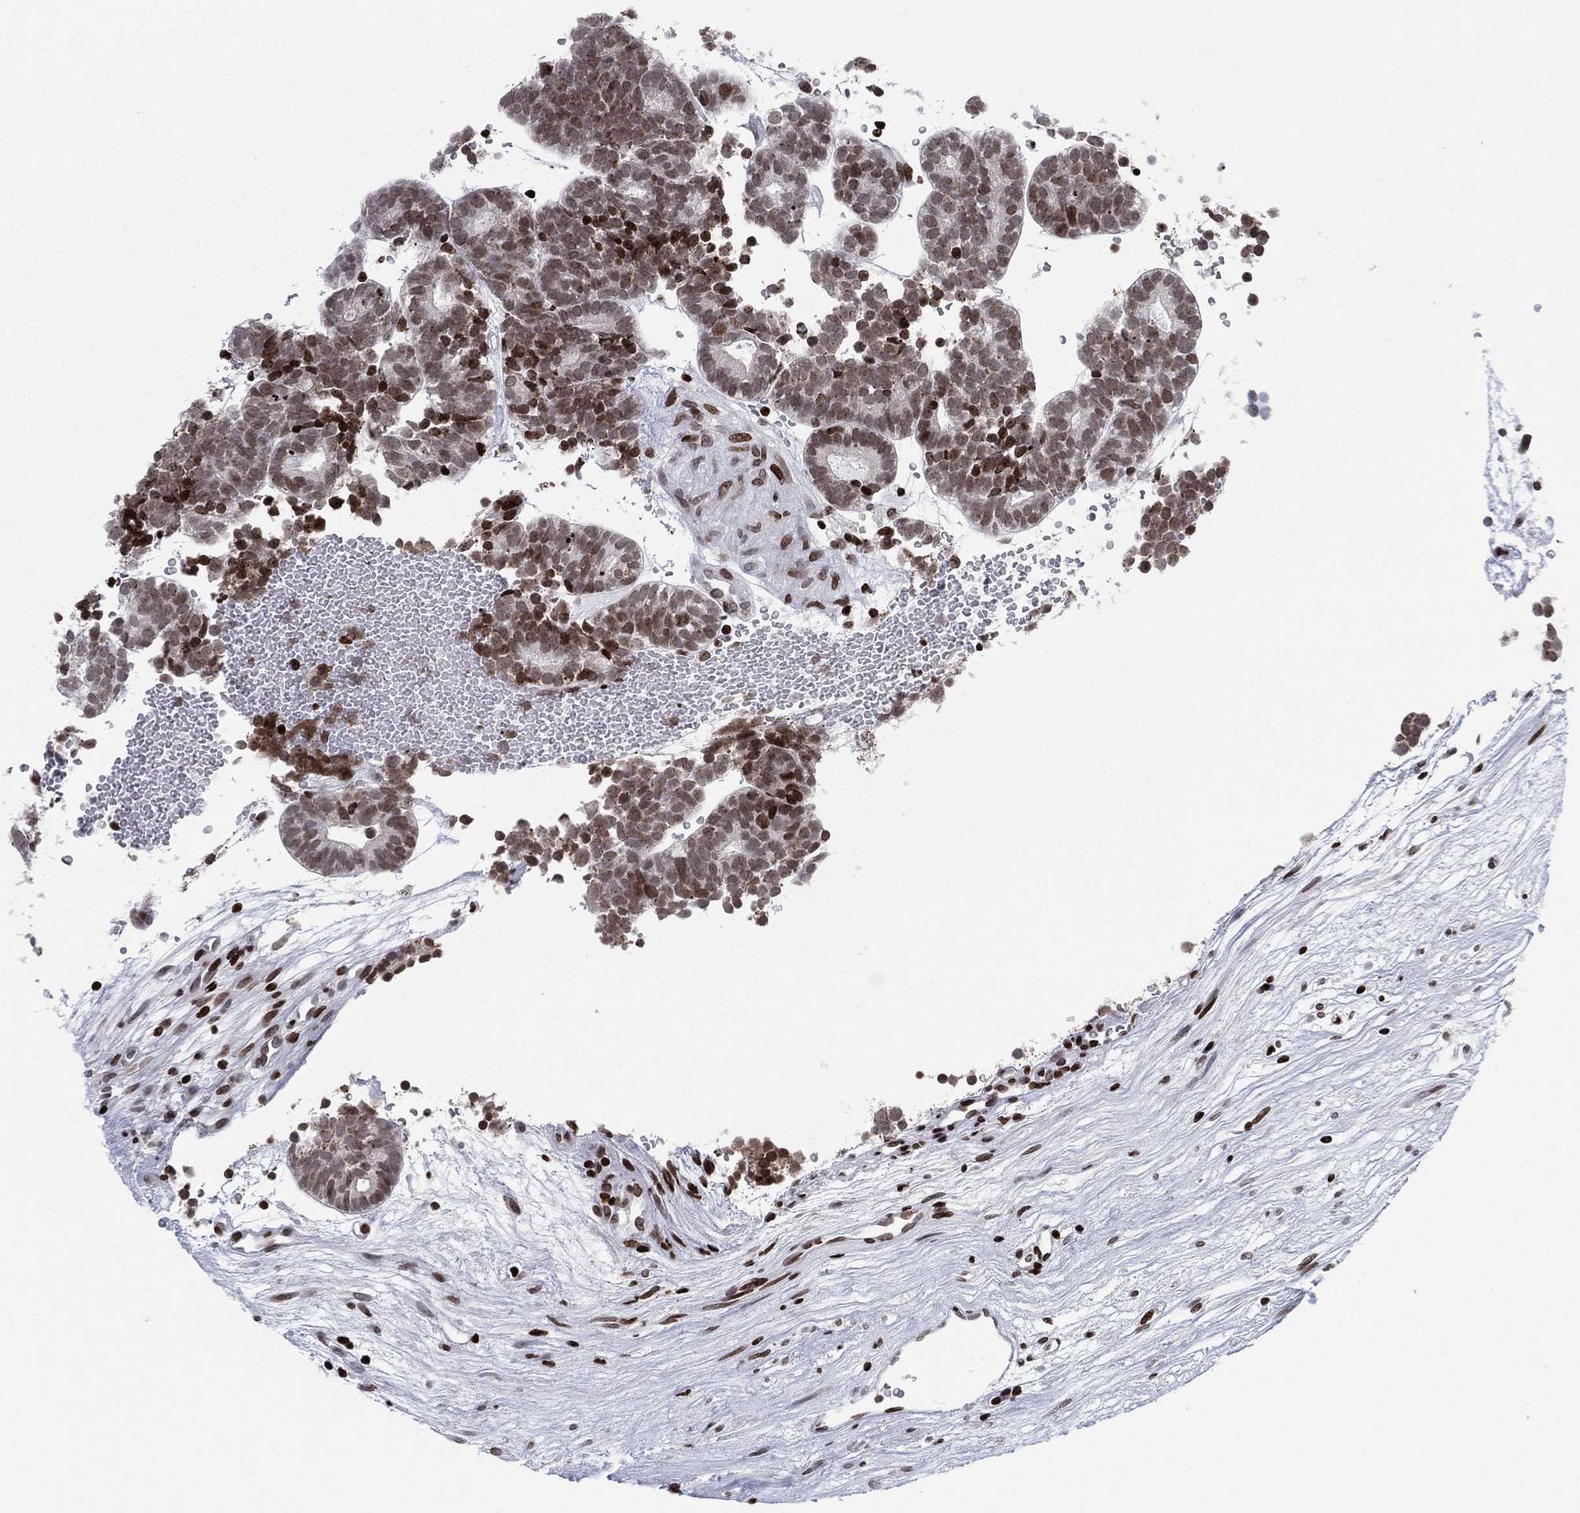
{"staining": {"intensity": "strong", "quantity": "<25%", "location": "nuclear"}, "tissue": "head and neck cancer", "cell_type": "Tumor cells", "image_type": "cancer", "snomed": [{"axis": "morphology", "description": "Adenocarcinoma, NOS"}, {"axis": "topography", "description": "Head-Neck"}], "caption": "DAB immunohistochemical staining of head and neck cancer exhibits strong nuclear protein staining in about <25% of tumor cells. The staining is performed using DAB (3,3'-diaminobenzidine) brown chromogen to label protein expression. The nuclei are counter-stained blue using hematoxylin.", "gene": "MFSD14A", "patient": {"sex": "female", "age": 81}}